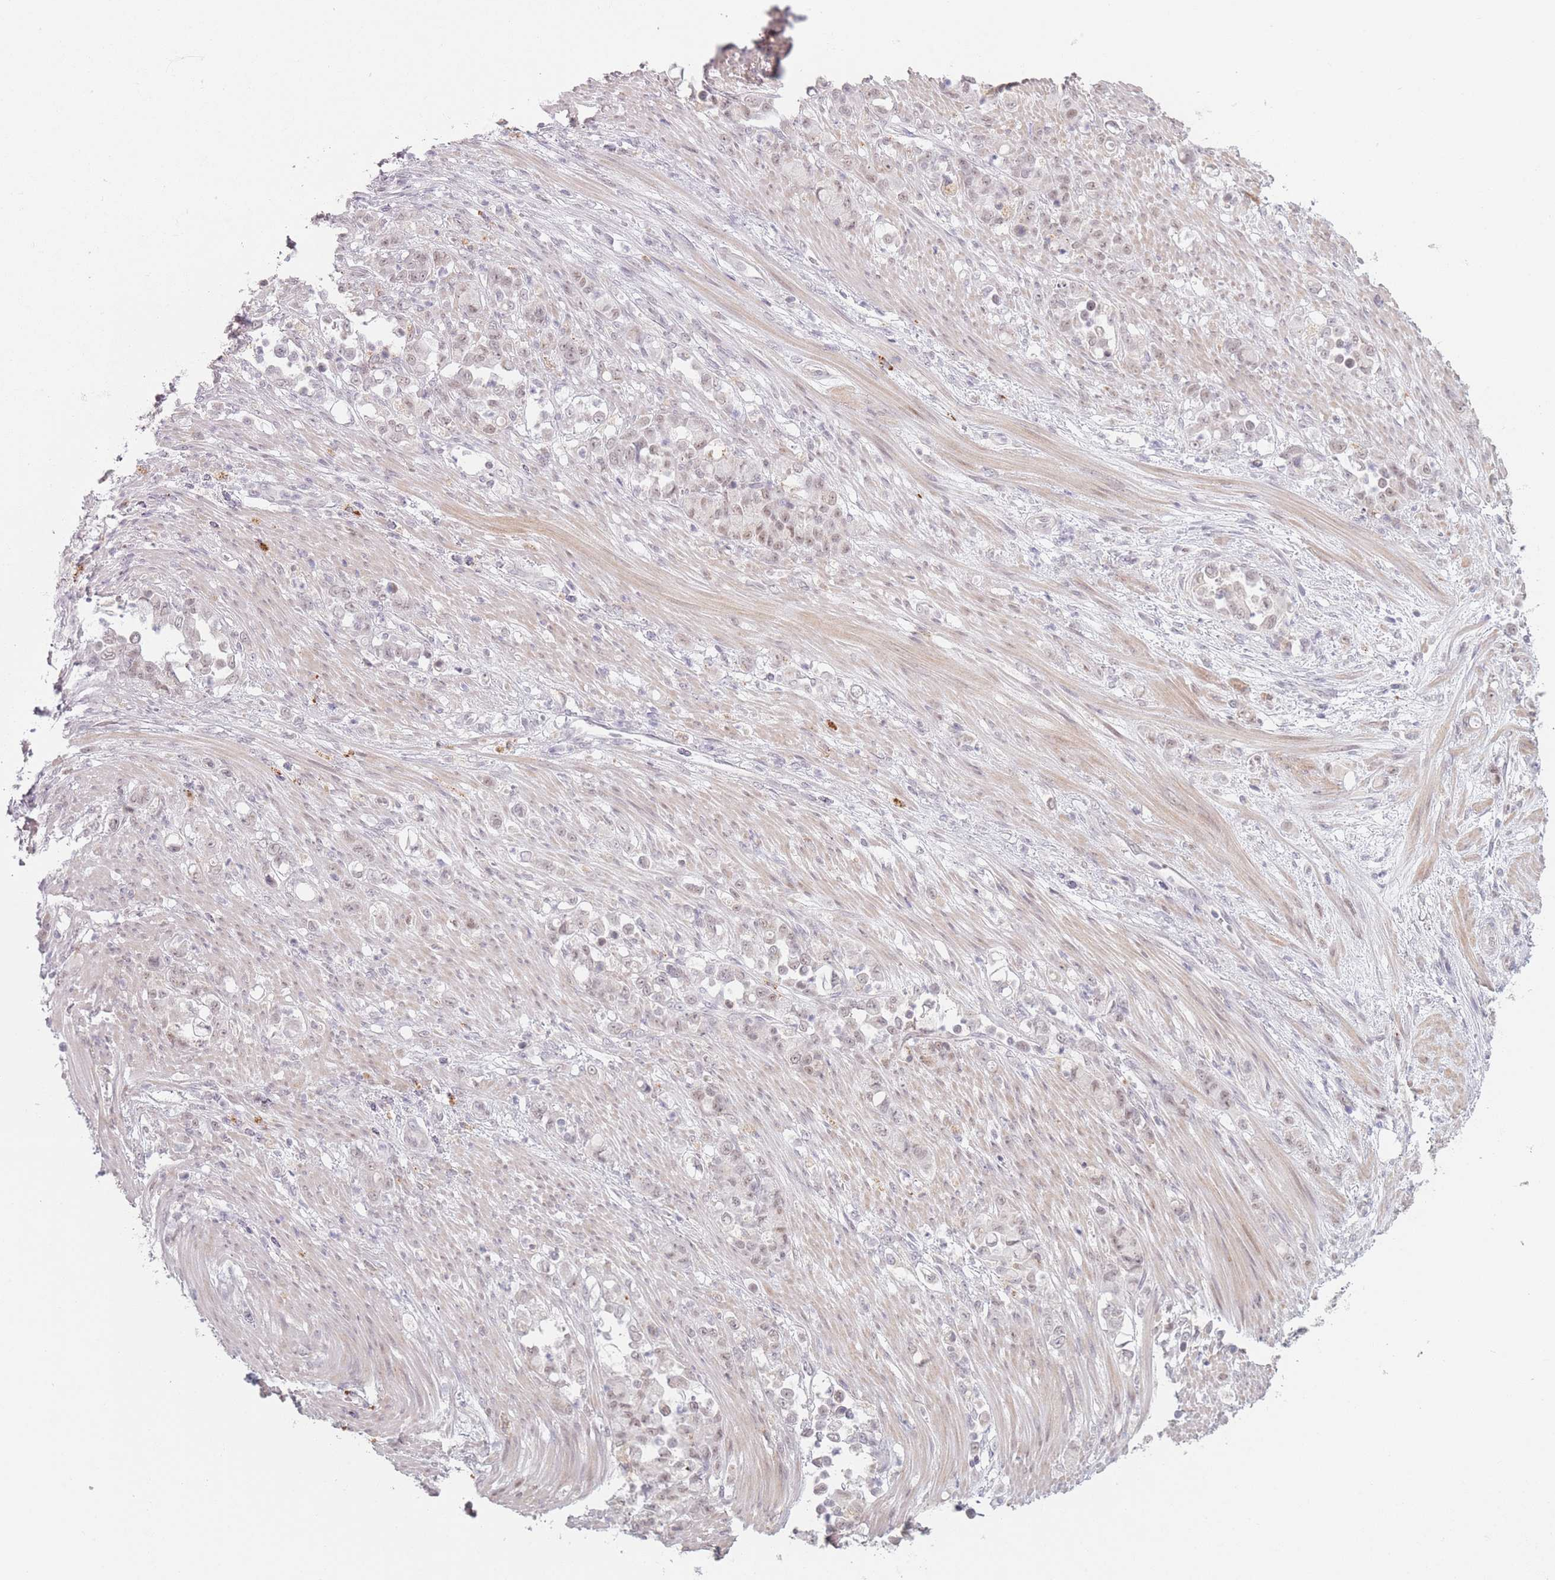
{"staining": {"intensity": "weak", "quantity": "25%-75%", "location": "nuclear"}, "tissue": "stomach cancer", "cell_type": "Tumor cells", "image_type": "cancer", "snomed": [{"axis": "morphology", "description": "Normal tissue, NOS"}, {"axis": "morphology", "description": "Adenocarcinoma, NOS"}, {"axis": "topography", "description": "Stomach"}], "caption": "There is low levels of weak nuclear positivity in tumor cells of stomach cancer (adenocarcinoma), as demonstrated by immunohistochemical staining (brown color).", "gene": "OR10C1", "patient": {"sex": "female", "age": 79}}